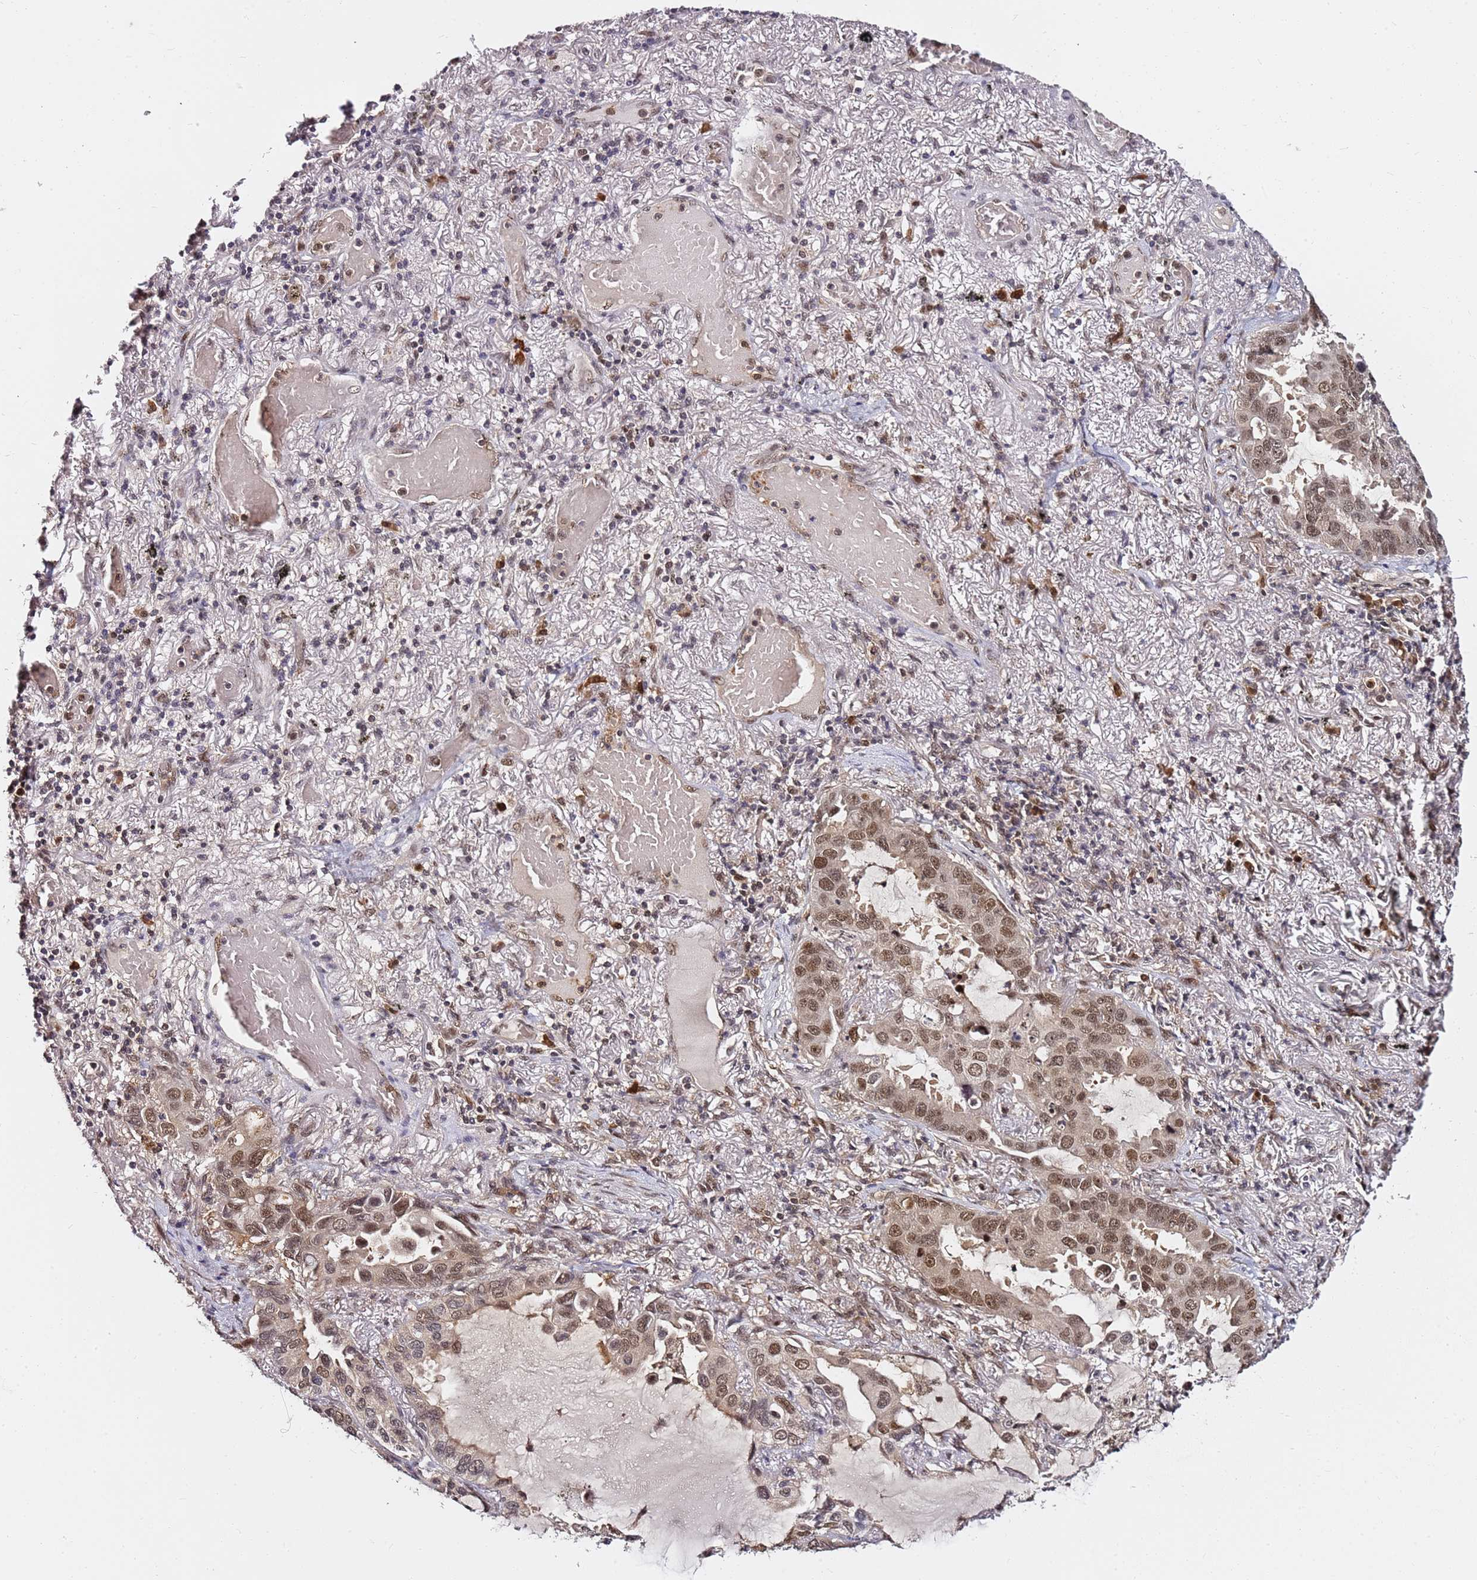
{"staining": {"intensity": "moderate", "quantity": ">75%", "location": "nuclear"}, "tissue": "lung cancer", "cell_type": "Tumor cells", "image_type": "cancer", "snomed": [{"axis": "morphology", "description": "Adenocarcinoma, NOS"}, {"axis": "topography", "description": "Lung"}], "caption": "This histopathology image demonstrates immunohistochemistry staining of lung adenocarcinoma, with medium moderate nuclear expression in approximately >75% of tumor cells.", "gene": "RGS18", "patient": {"sex": "male", "age": 64}}